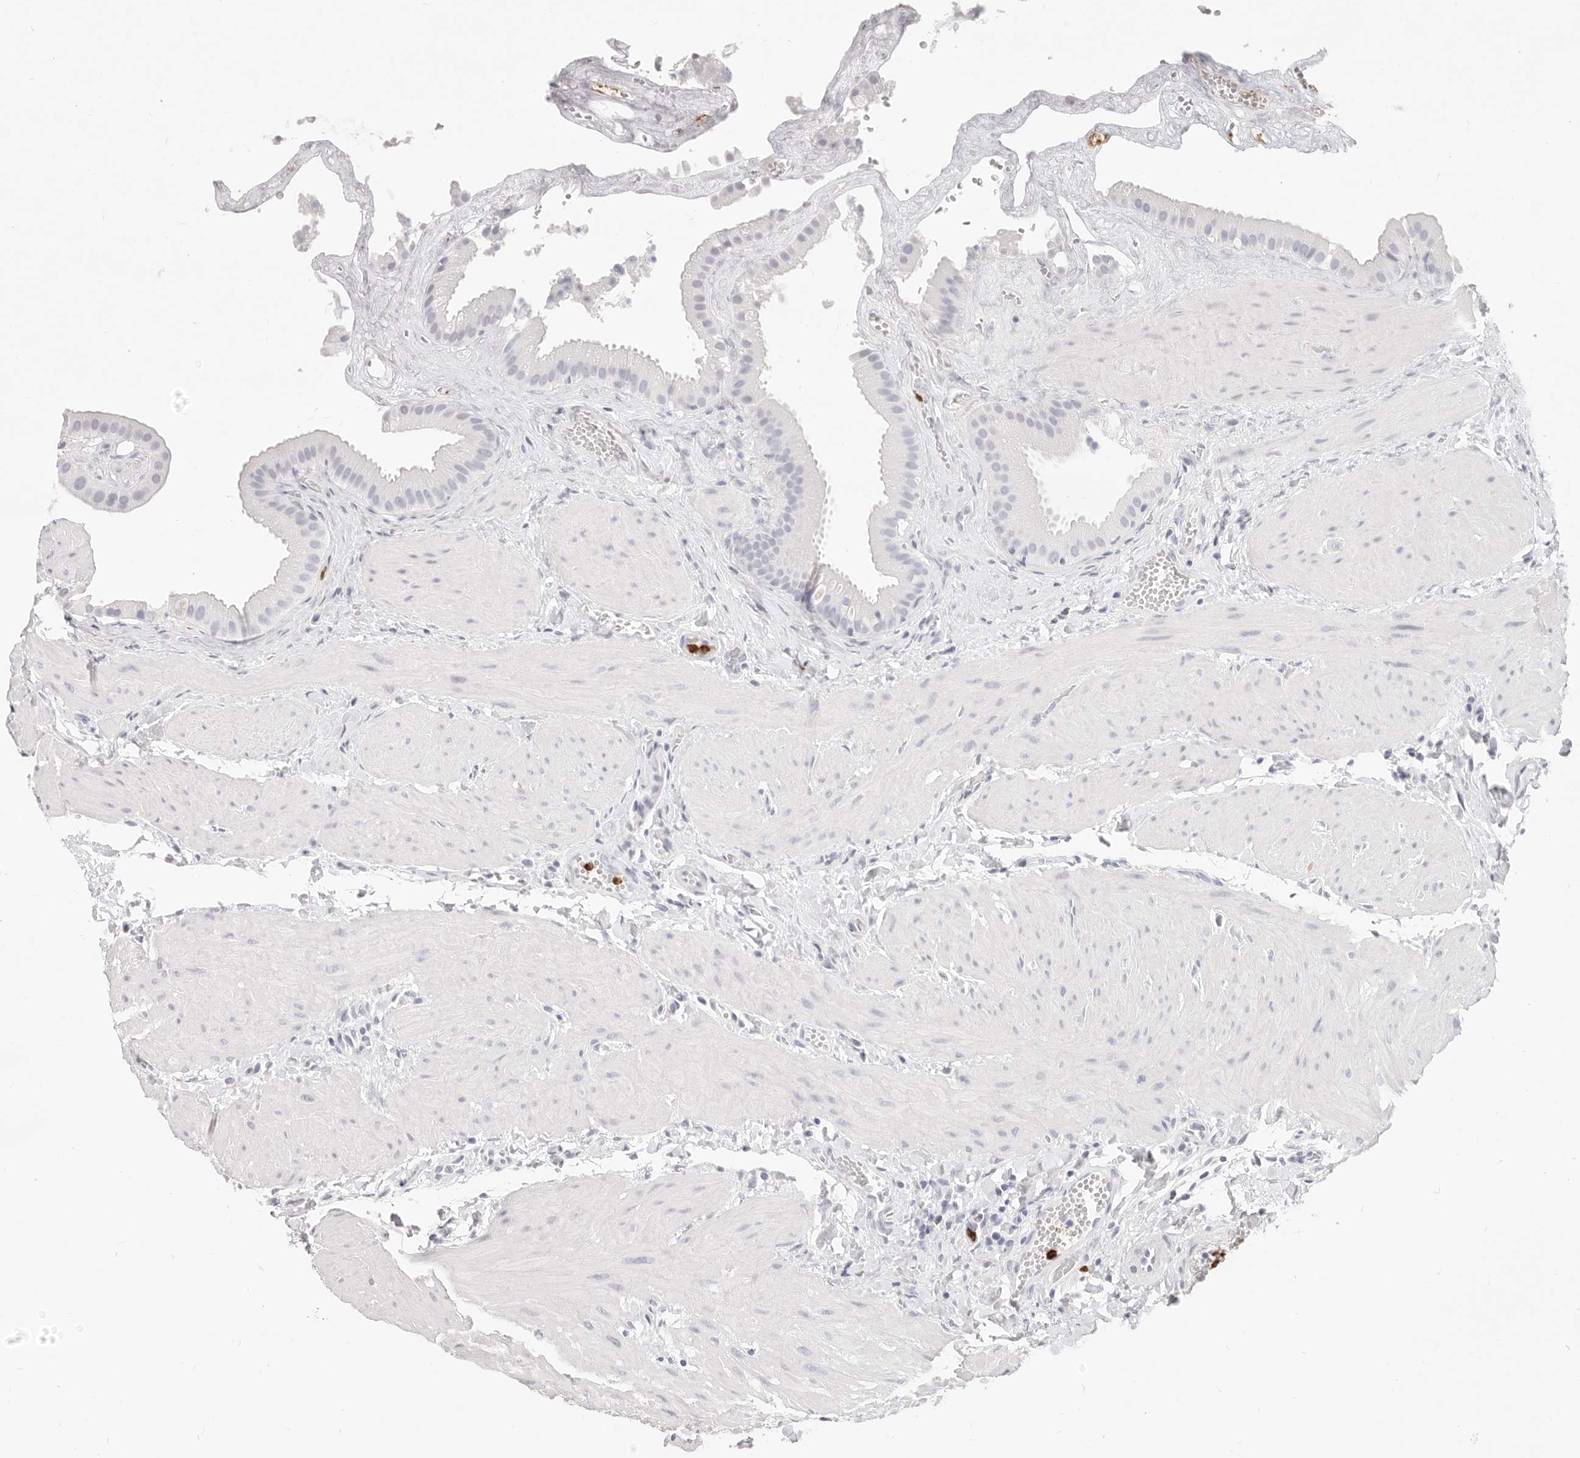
{"staining": {"intensity": "negative", "quantity": "none", "location": "none"}, "tissue": "gallbladder", "cell_type": "Glandular cells", "image_type": "normal", "snomed": [{"axis": "morphology", "description": "Normal tissue, NOS"}, {"axis": "topography", "description": "Gallbladder"}], "caption": "Gallbladder stained for a protein using IHC demonstrates no expression glandular cells.", "gene": "CAMP", "patient": {"sex": "male", "age": 55}}